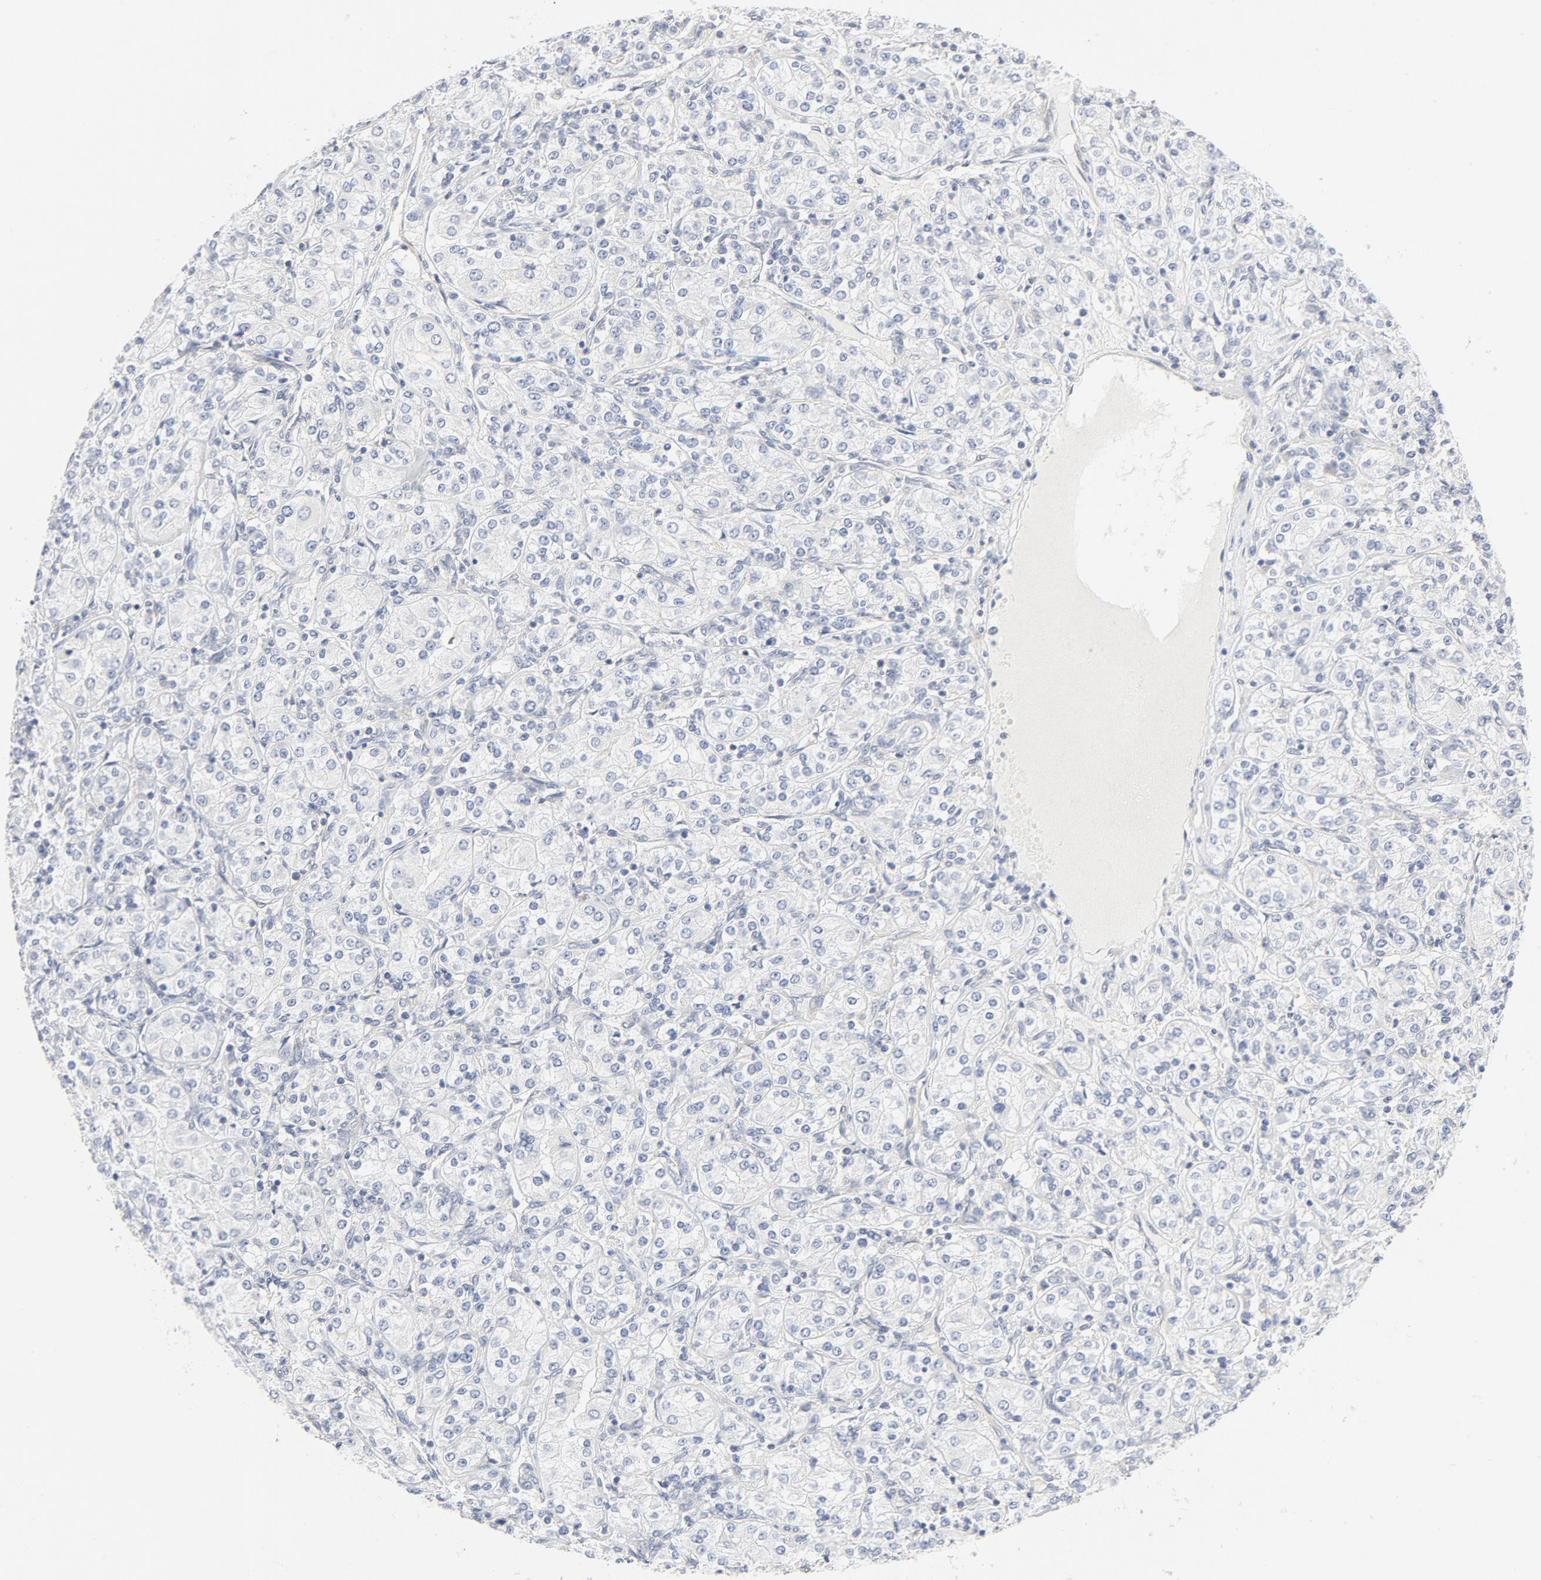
{"staining": {"intensity": "negative", "quantity": "none", "location": "none"}, "tissue": "renal cancer", "cell_type": "Tumor cells", "image_type": "cancer", "snomed": [{"axis": "morphology", "description": "Adenocarcinoma, NOS"}, {"axis": "topography", "description": "Kidney"}], "caption": "Tumor cells are negative for protein expression in human renal cancer (adenocarcinoma).", "gene": "RABEP1", "patient": {"sex": "male", "age": 77}}